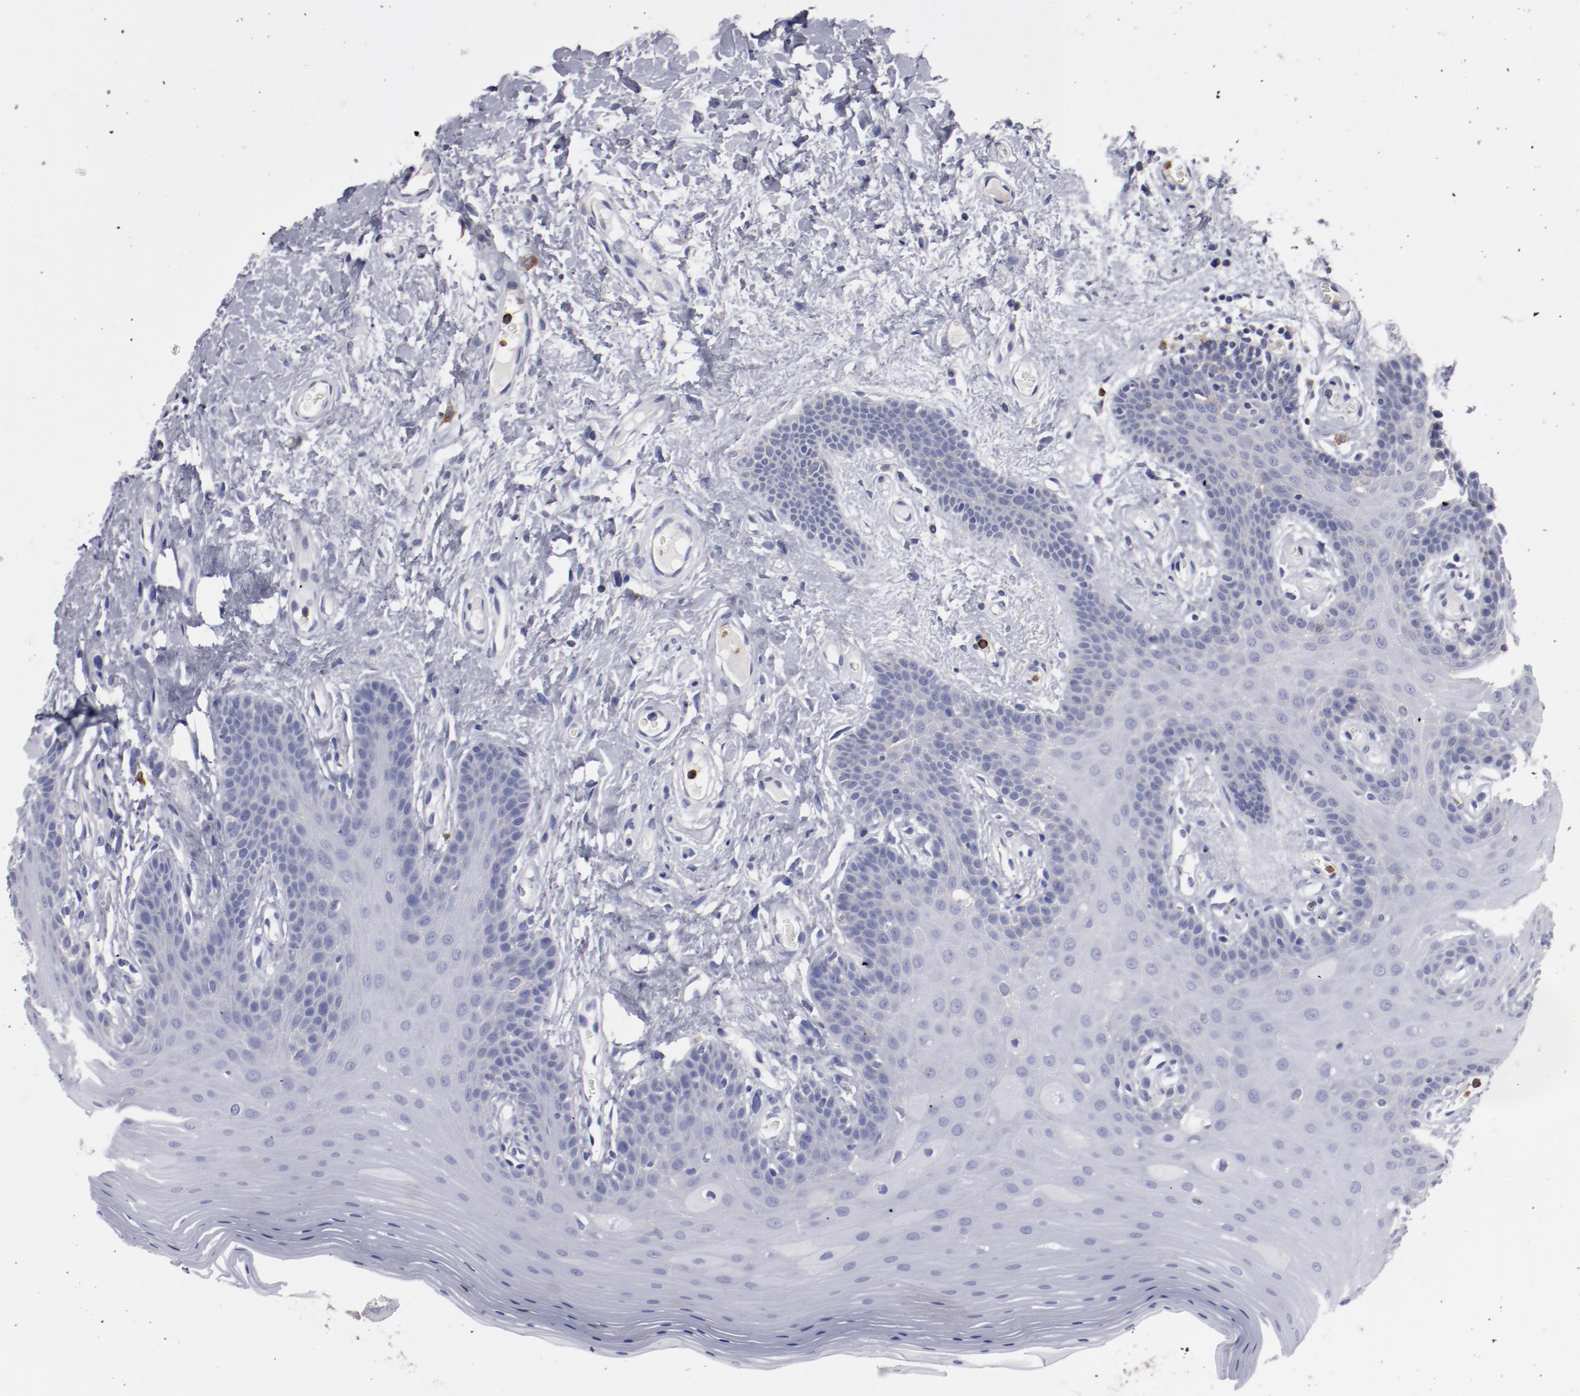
{"staining": {"intensity": "weak", "quantity": "<25%", "location": "cytoplasmic/membranous"}, "tissue": "oral mucosa", "cell_type": "Squamous epithelial cells", "image_type": "normal", "snomed": [{"axis": "morphology", "description": "Normal tissue, NOS"}, {"axis": "morphology", "description": "Squamous cell carcinoma, NOS"}, {"axis": "topography", "description": "Skeletal muscle"}, {"axis": "topography", "description": "Oral tissue"}, {"axis": "topography", "description": "Head-Neck"}], "caption": "There is no significant positivity in squamous epithelial cells of oral mucosa. Brightfield microscopy of immunohistochemistry (IHC) stained with DAB (3,3'-diaminobenzidine) (brown) and hematoxylin (blue), captured at high magnification.", "gene": "FGR", "patient": {"sex": "male", "age": 71}}